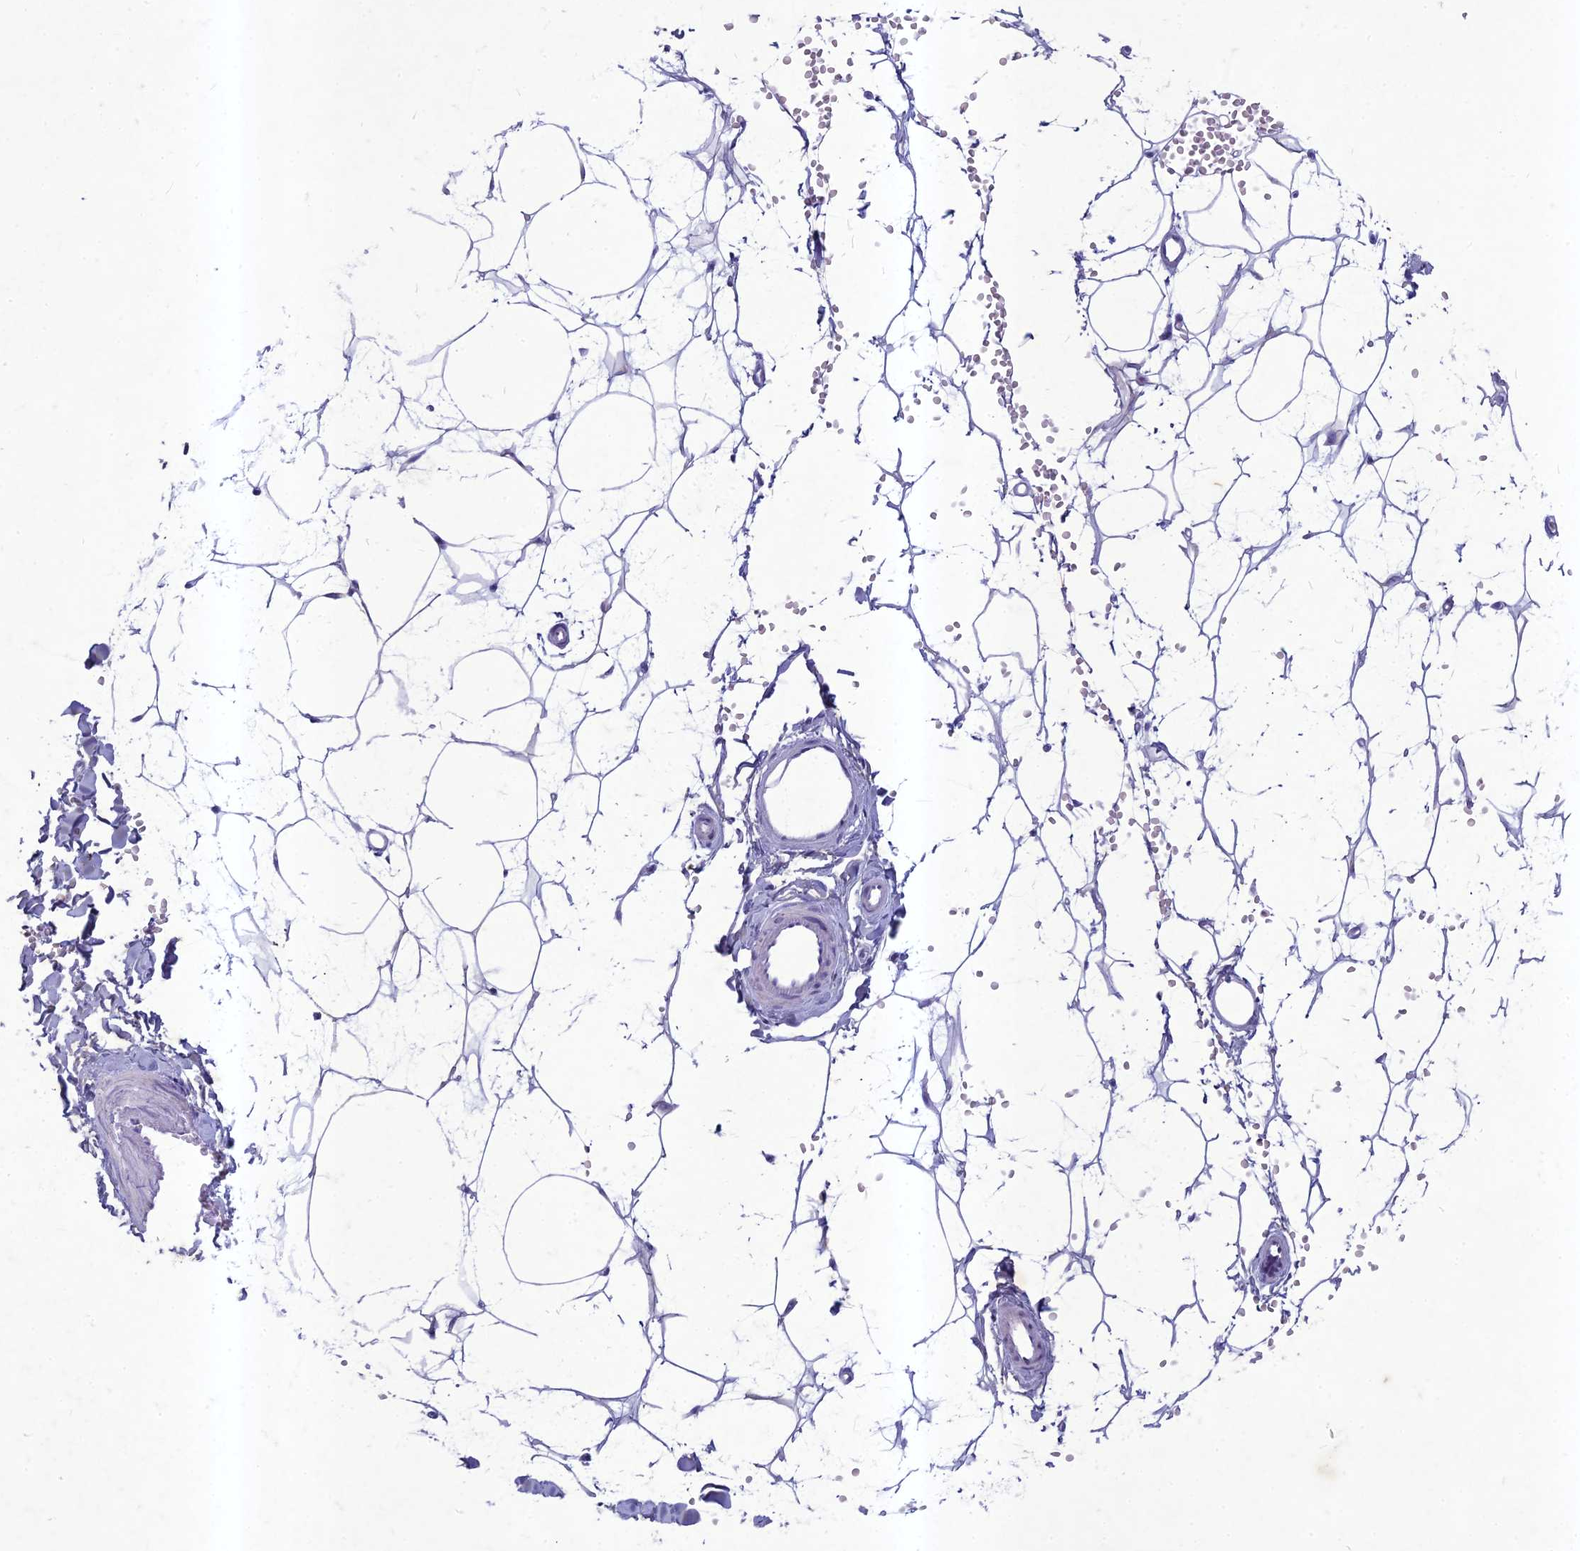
{"staining": {"intensity": "negative", "quantity": "none", "location": "none"}, "tissue": "adipose tissue", "cell_type": "Adipocytes", "image_type": "normal", "snomed": [{"axis": "morphology", "description": "Normal tissue, NOS"}, {"axis": "topography", "description": "Breast"}], "caption": "This is an immunohistochemistry (IHC) photomicrograph of normal human adipose tissue. There is no positivity in adipocytes.", "gene": "HIGD1A", "patient": {"sex": "female", "age": 23}}